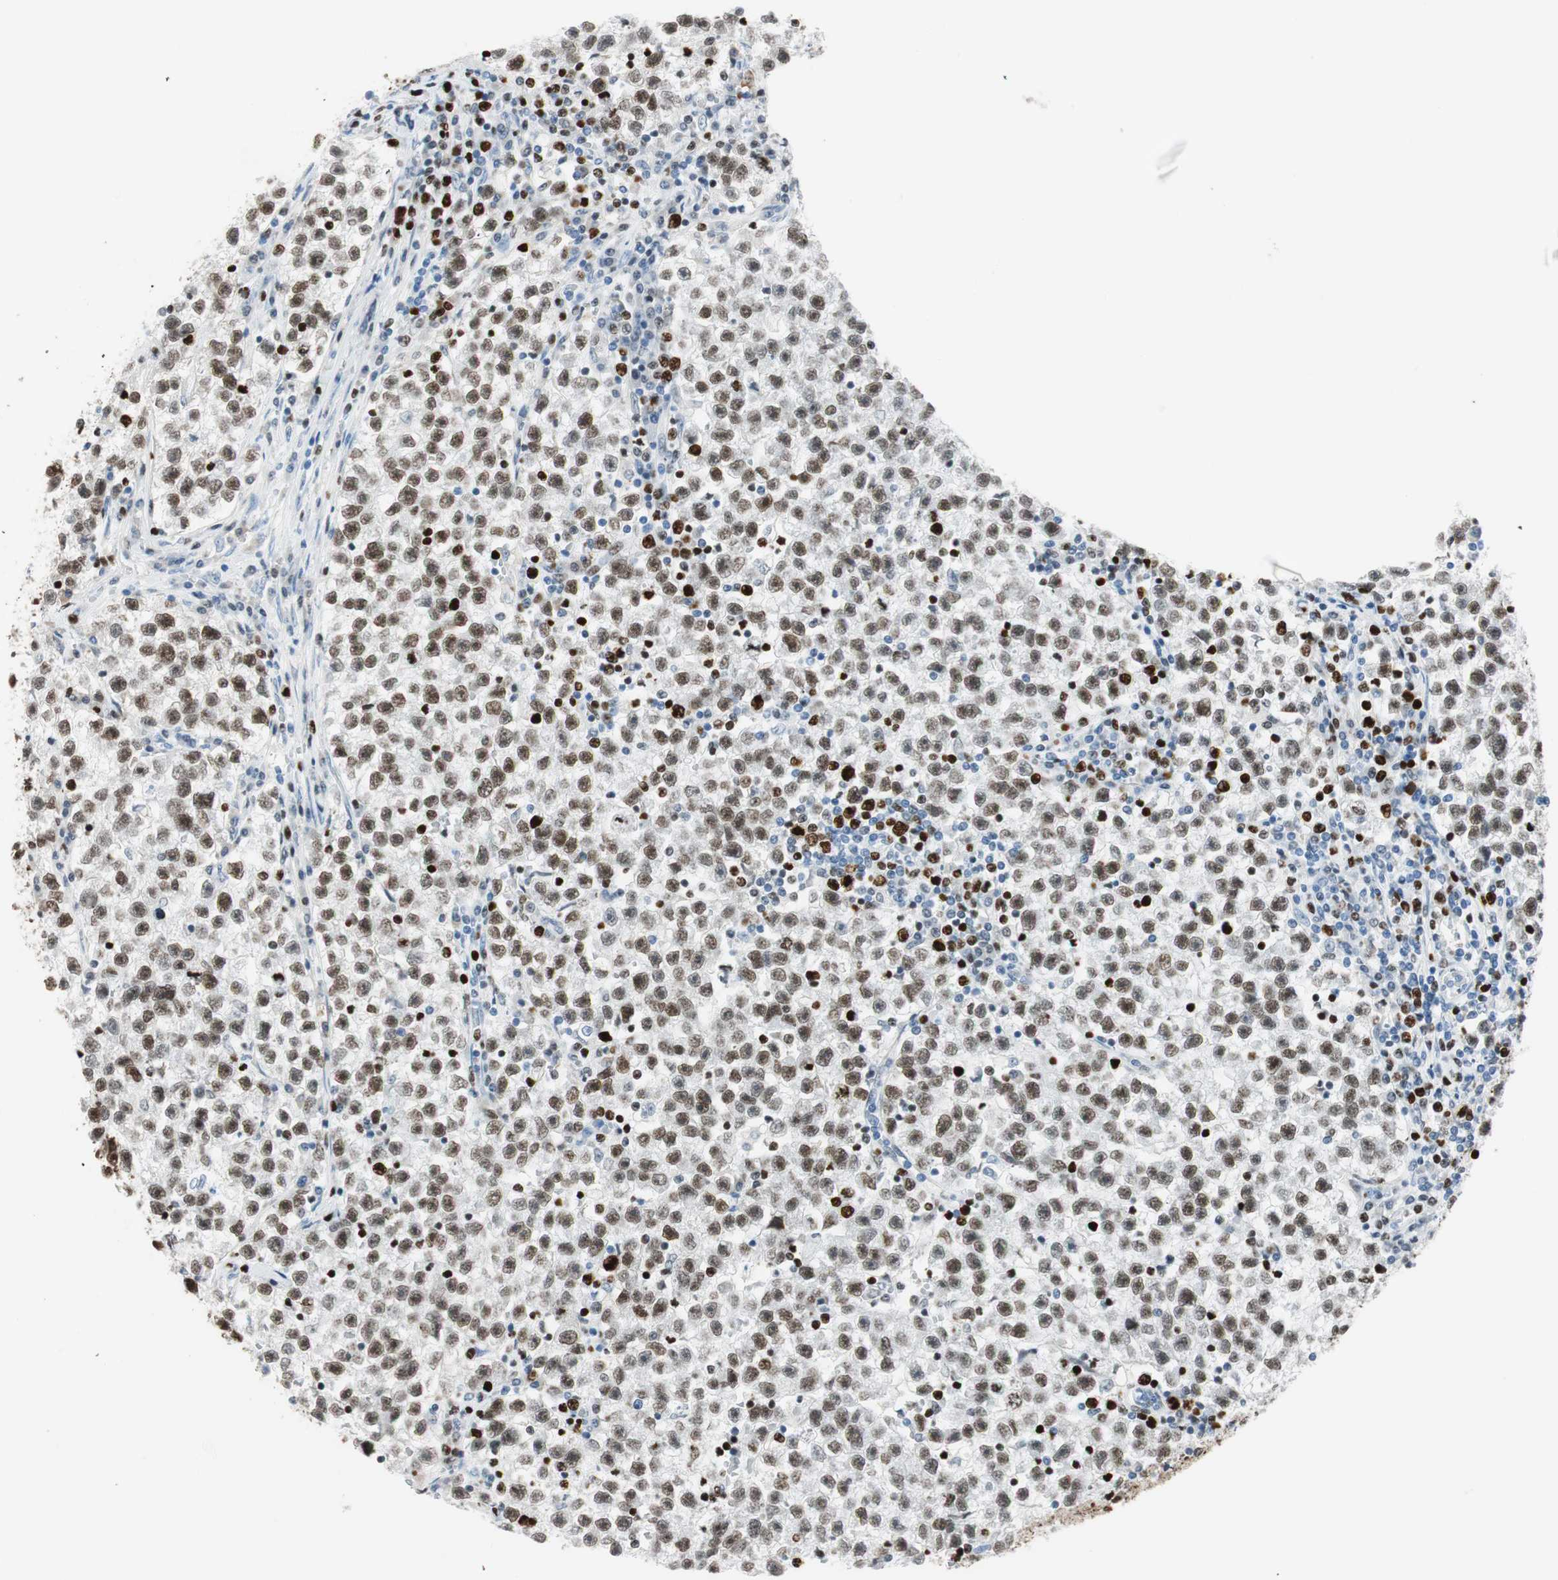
{"staining": {"intensity": "moderate", "quantity": ">75%", "location": "nuclear"}, "tissue": "testis cancer", "cell_type": "Tumor cells", "image_type": "cancer", "snomed": [{"axis": "morphology", "description": "Seminoma, NOS"}, {"axis": "topography", "description": "Testis"}], "caption": "Seminoma (testis) stained for a protein (brown) exhibits moderate nuclear positive staining in about >75% of tumor cells.", "gene": "EZH2", "patient": {"sex": "male", "age": 22}}